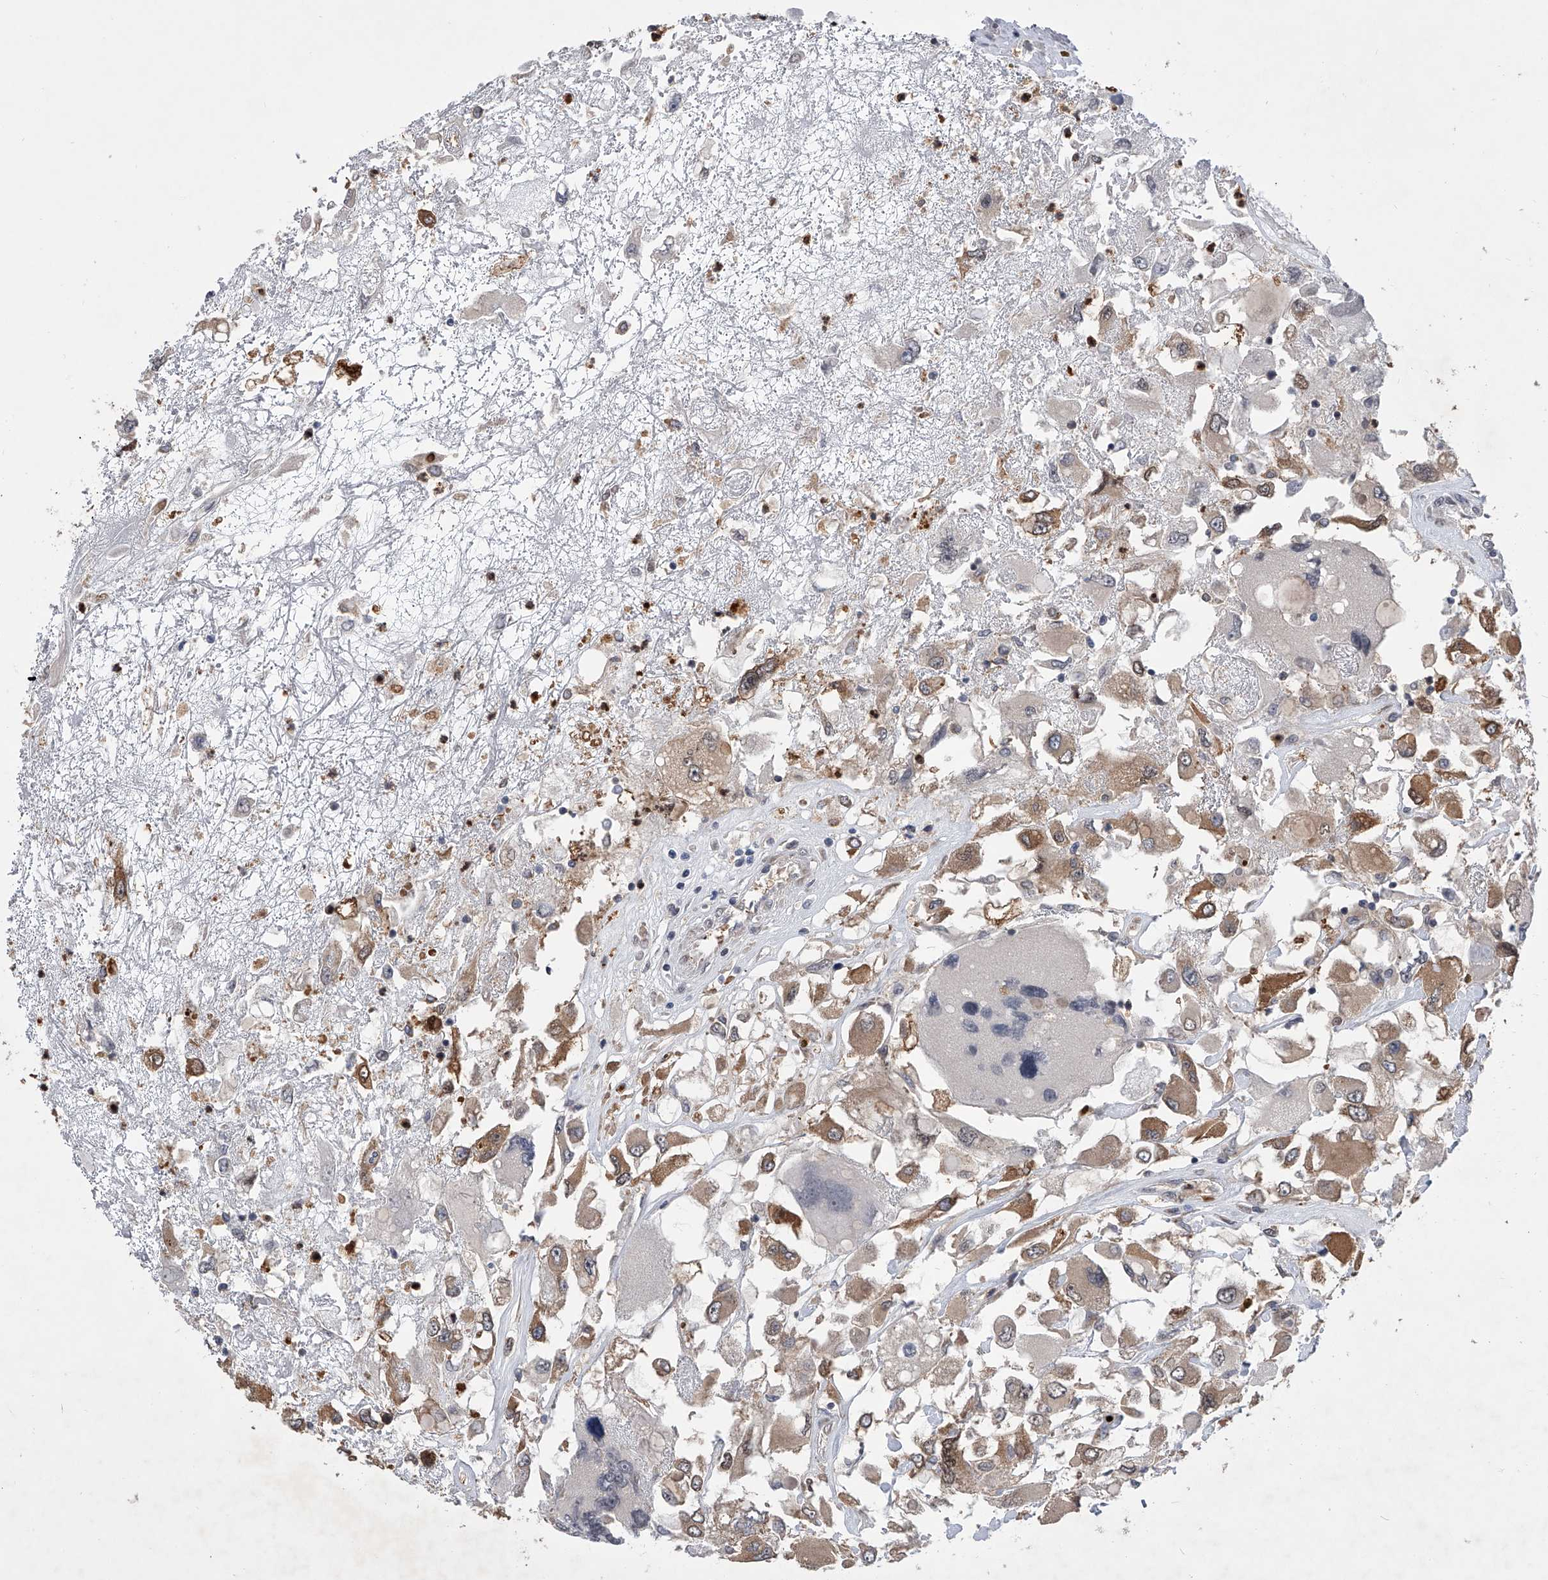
{"staining": {"intensity": "moderate", "quantity": ">75%", "location": "cytoplasmic/membranous"}, "tissue": "renal cancer", "cell_type": "Tumor cells", "image_type": "cancer", "snomed": [{"axis": "morphology", "description": "Adenocarcinoma, NOS"}, {"axis": "topography", "description": "Kidney"}], "caption": "Adenocarcinoma (renal) stained with a protein marker demonstrates moderate staining in tumor cells.", "gene": "BHLHE23", "patient": {"sex": "female", "age": 52}}